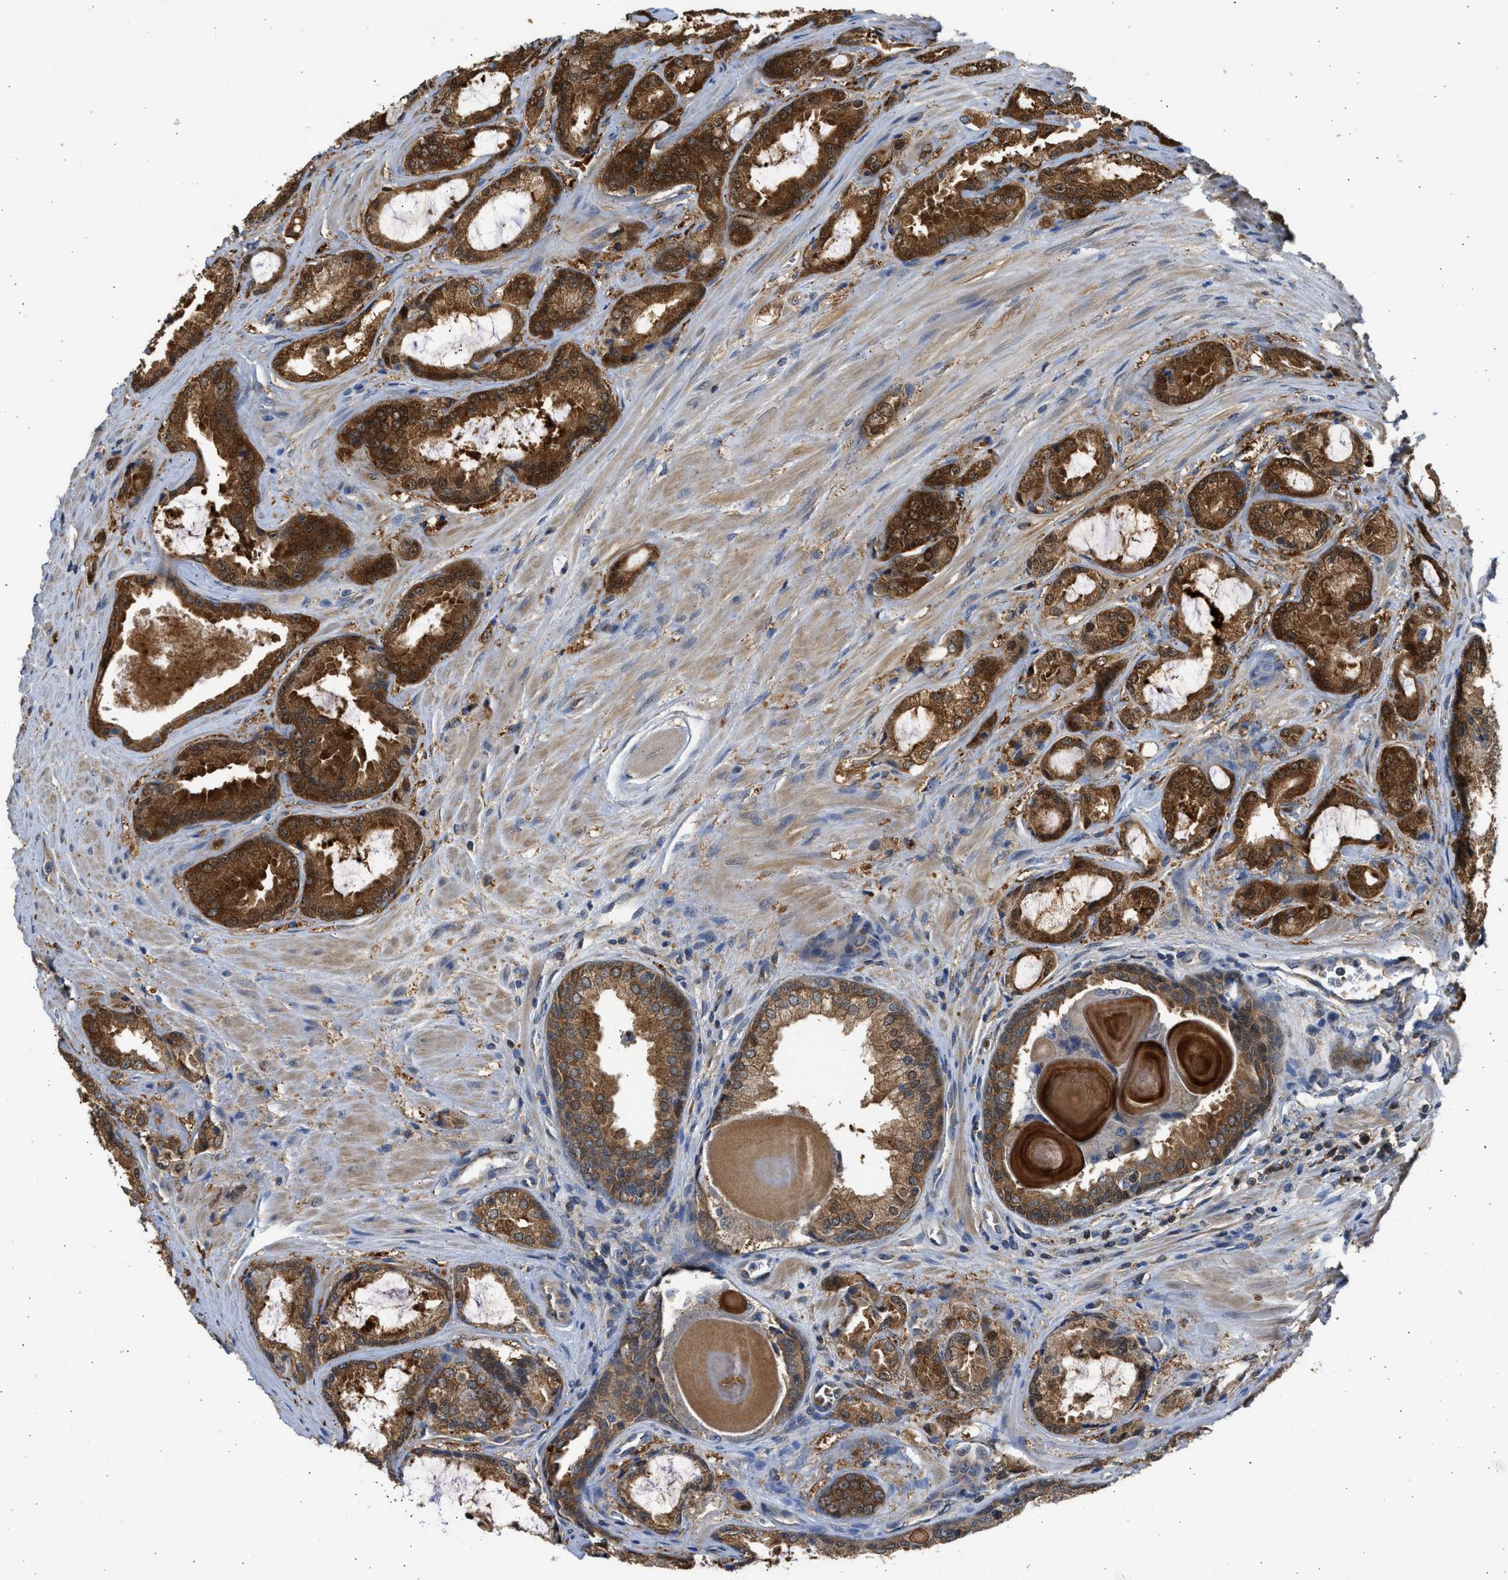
{"staining": {"intensity": "strong", "quantity": ">75%", "location": "cytoplasmic/membranous,nuclear"}, "tissue": "prostate cancer", "cell_type": "Tumor cells", "image_type": "cancer", "snomed": [{"axis": "morphology", "description": "Adenocarcinoma, High grade"}, {"axis": "topography", "description": "Prostate"}], "caption": "This is an image of immunohistochemistry staining of prostate adenocarcinoma (high-grade), which shows strong positivity in the cytoplasmic/membranous and nuclear of tumor cells.", "gene": "MAPK7", "patient": {"sex": "male", "age": 65}}